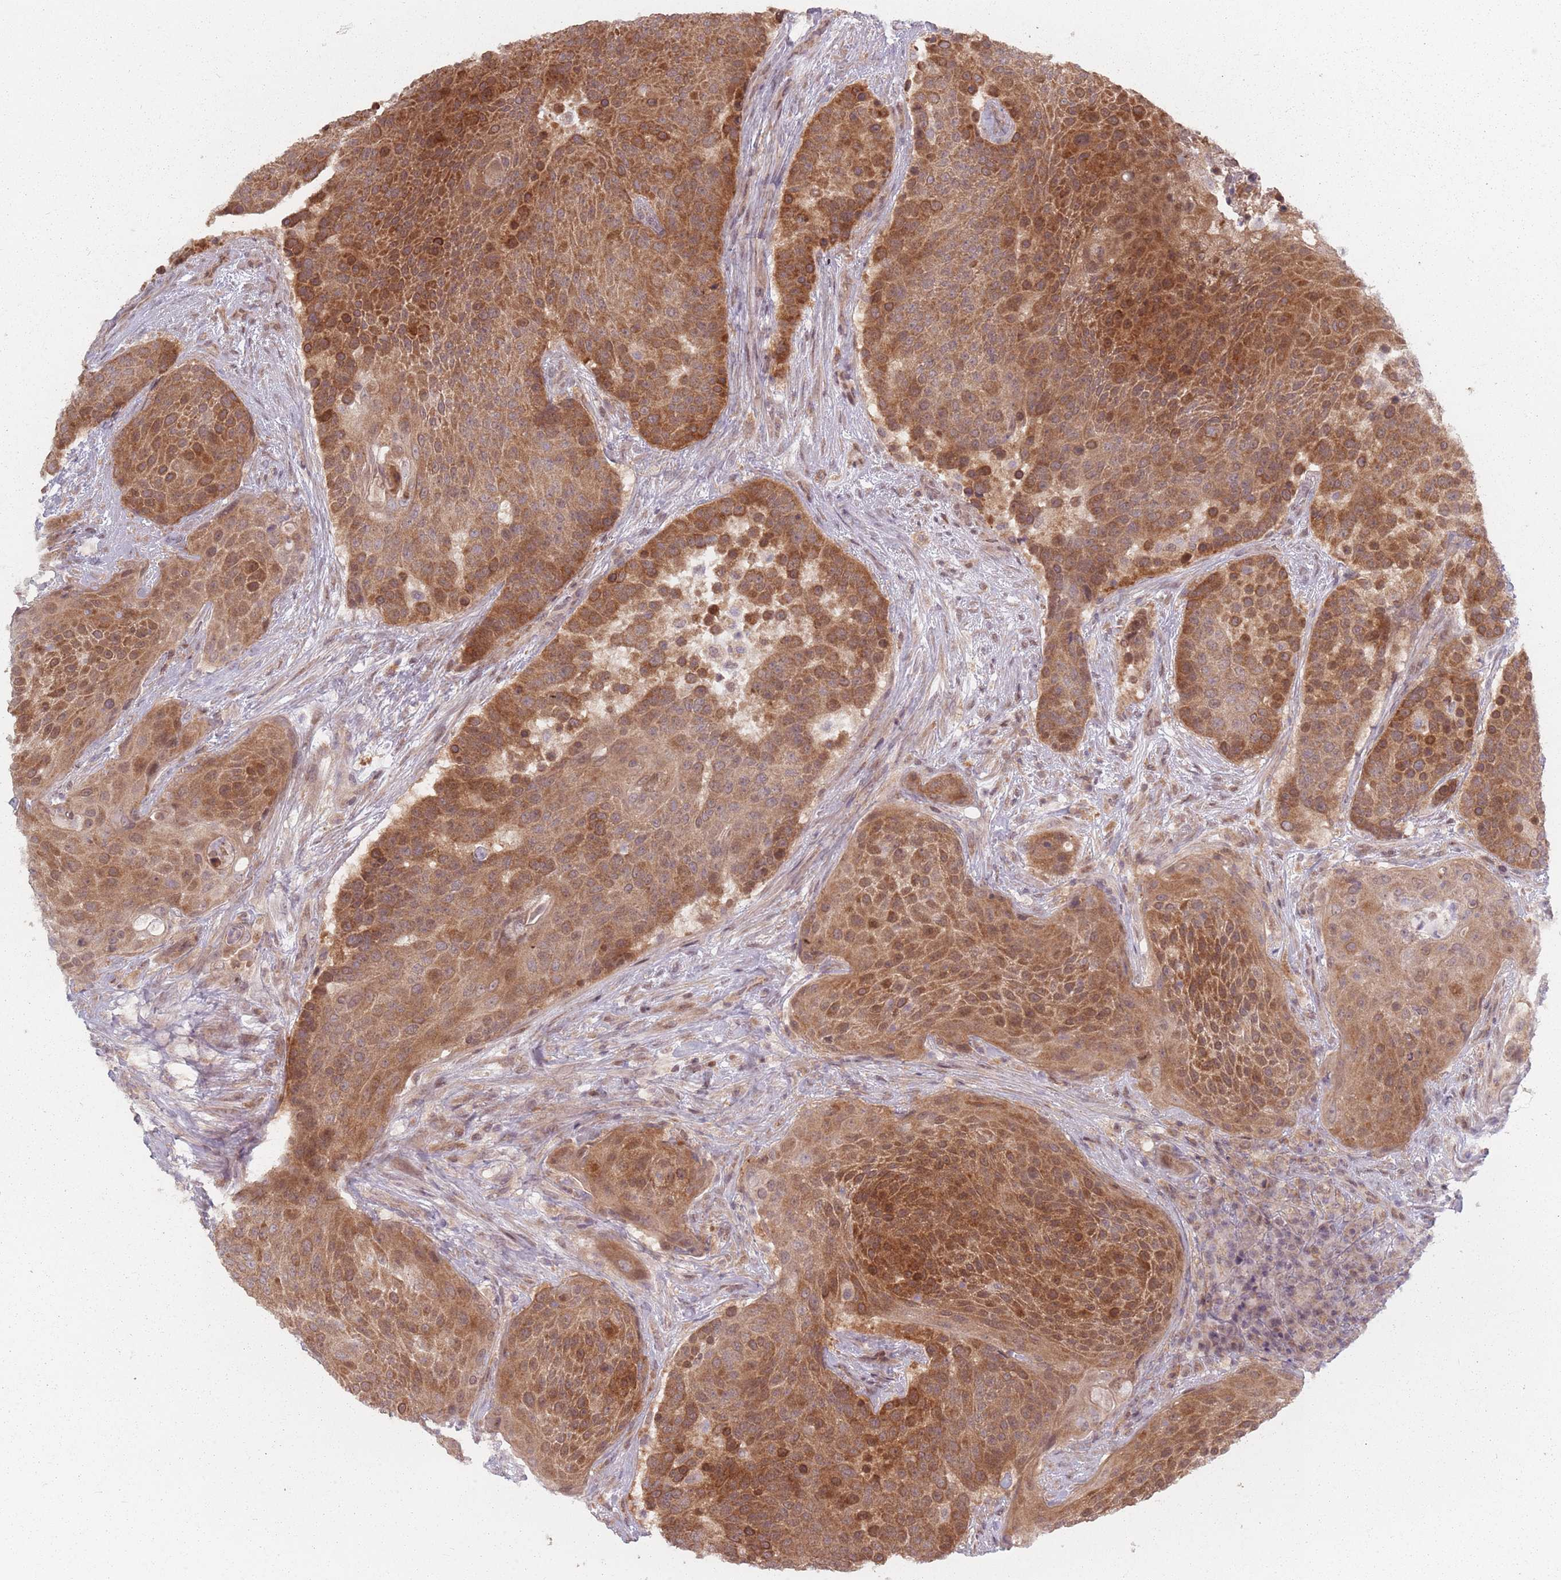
{"staining": {"intensity": "strong", "quantity": ">75%", "location": "cytoplasmic/membranous"}, "tissue": "urothelial cancer", "cell_type": "Tumor cells", "image_type": "cancer", "snomed": [{"axis": "morphology", "description": "Urothelial carcinoma, High grade"}, {"axis": "topography", "description": "Urinary bladder"}], "caption": "High-grade urothelial carcinoma was stained to show a protein in brown. There is high levels of strong cytoplasmic/membranous expression in about >75% of tumor cells. The staining is performed using DAB (3,3'-diaminobenzidine) brown chromogen to label protein expression. The nuclei are counter-stained blue using hematoxylin.", "gene": "VPS52", "patient": {"sex": "female", "age": 63}}